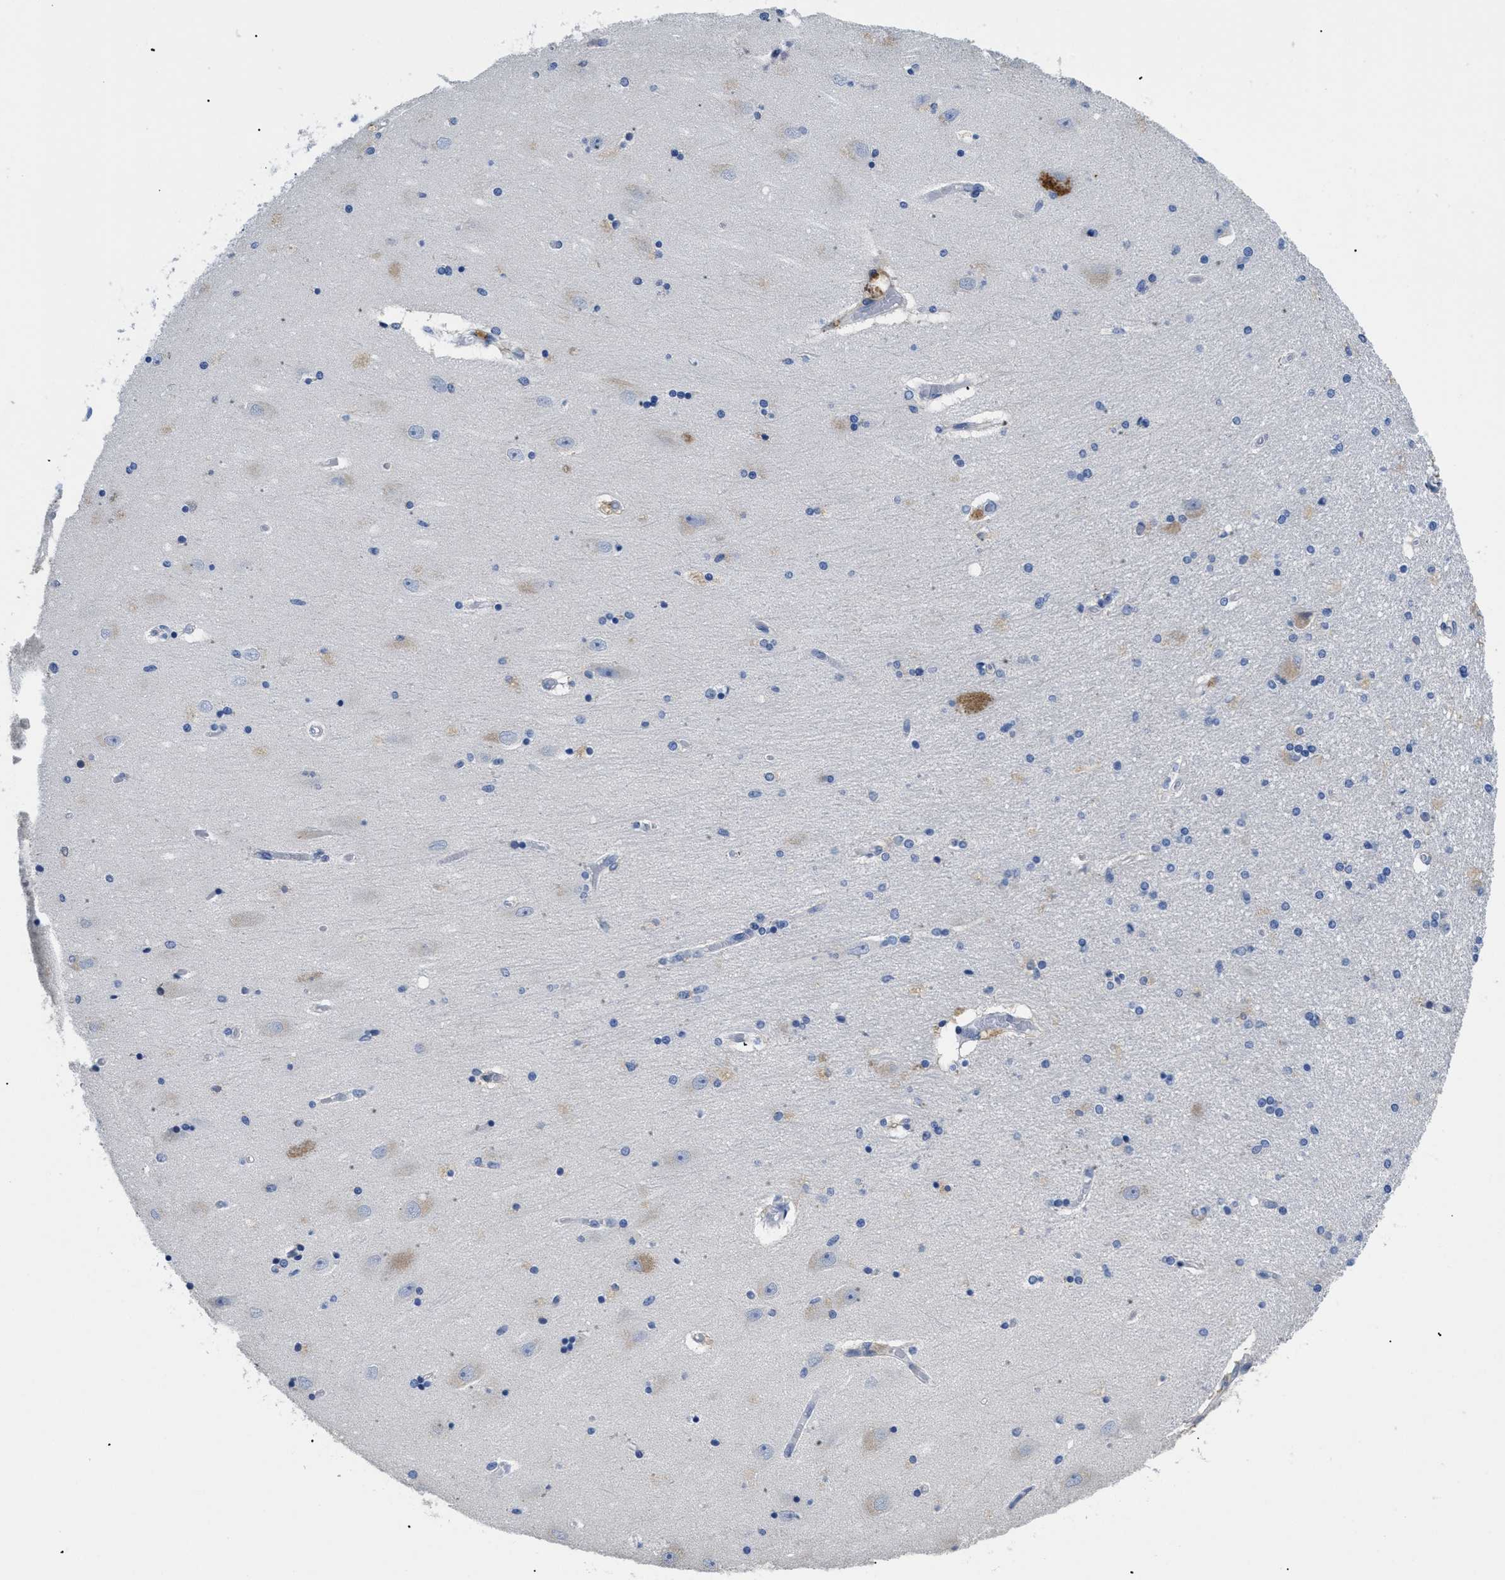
{"staining": {"intensity": "negative", "quantity": "none", "location": "none"}, "tissue": "hippocampus", "cell_type": "Glial cells", "image_type": "normal", "snomed": [{"axis": "morphology", "description": "Normal tissue, NOS"}, {"axis": "topography", "description": "Hippocampus"}], "caption": "IHC micrograph of benign hippocampus: human hippocampus stained with DAB reveals no significant protein expression in glial cells.", "gene": "APOBEC2", "patient": {"sex": "female", "age": 54}}